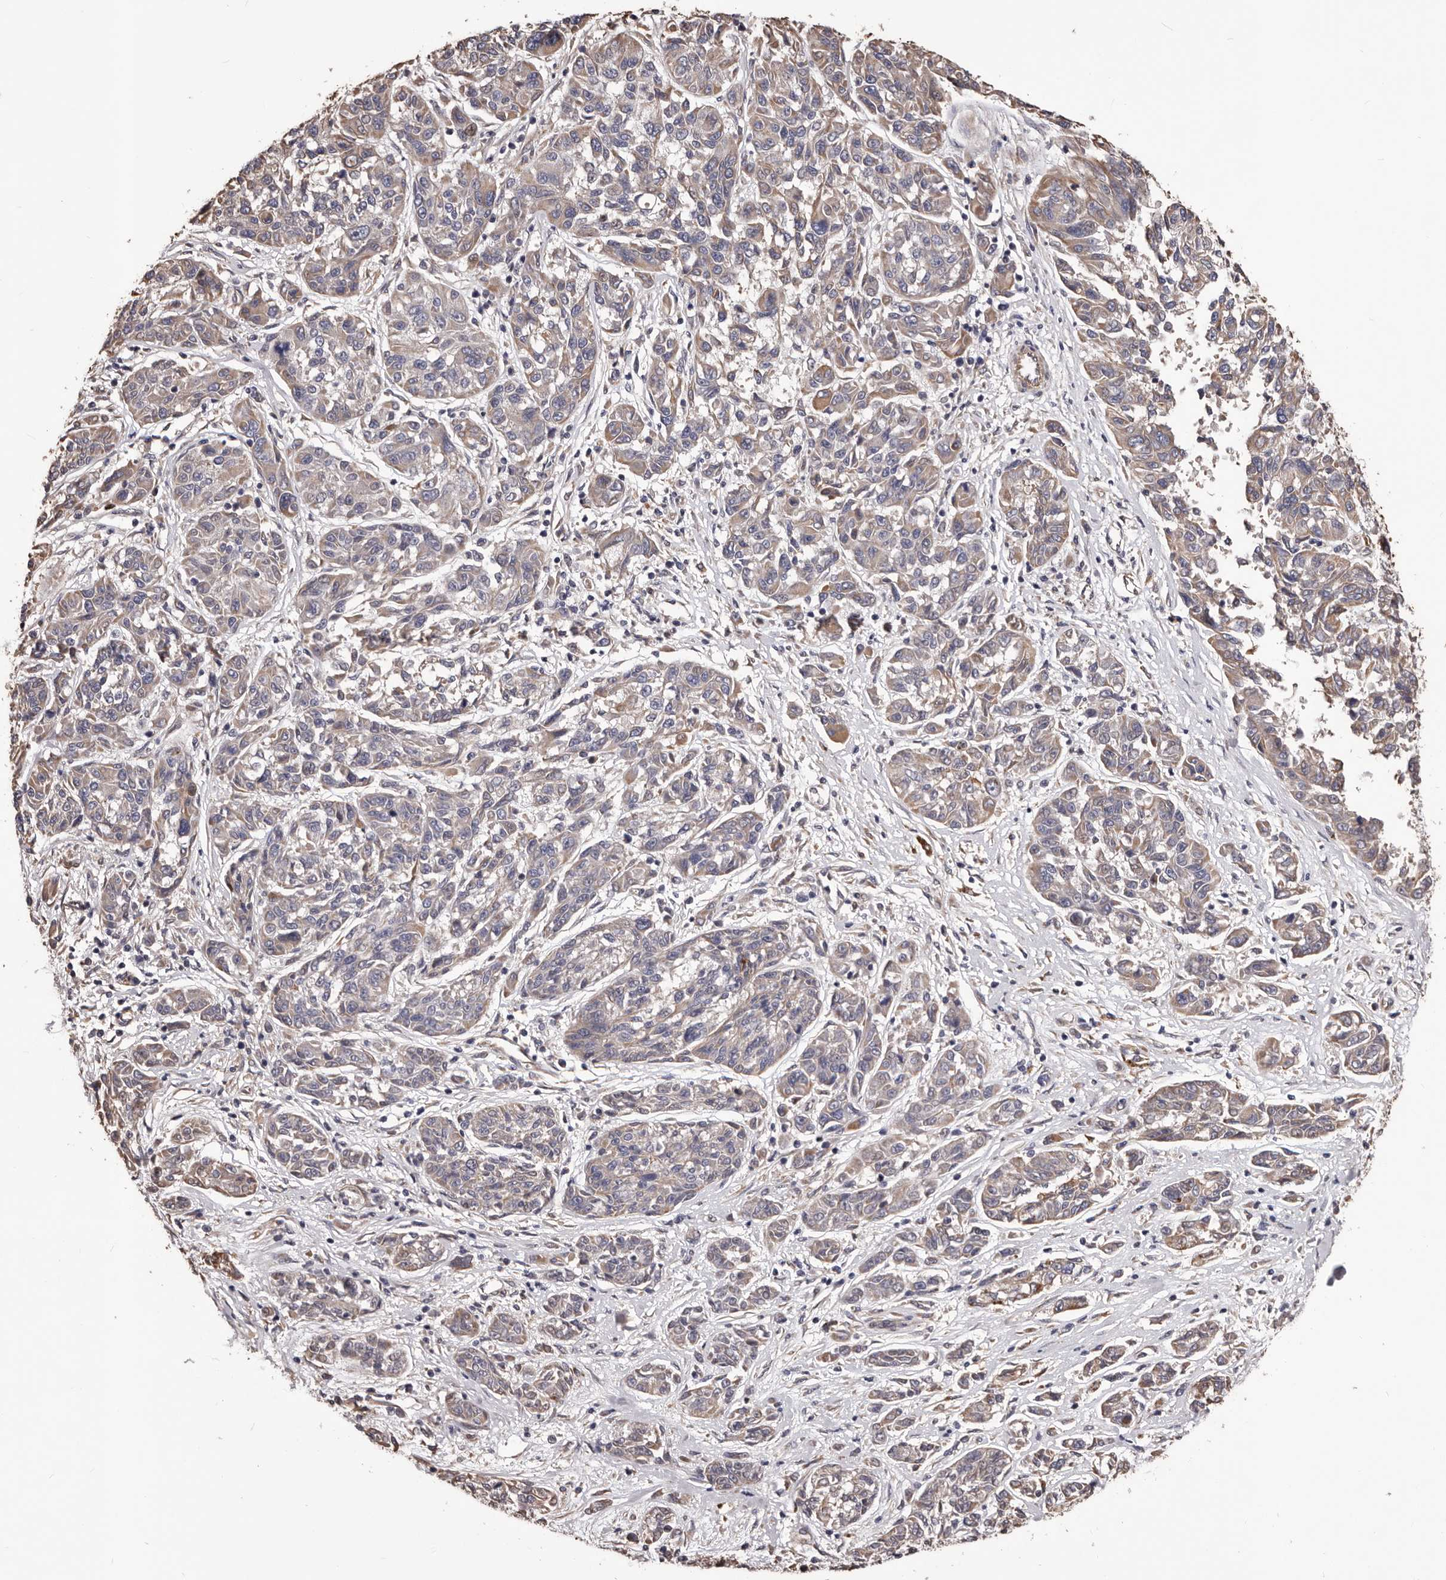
{"staining": {"intensity": "weak", "quantity": "25%-75%", "location": "cytoplasmic/membranous"}, "tissue": "melanoma", "cell_type": "Tumor cells", "image_type": "cancer", "snomed": [{"axis": "morphology", "description": "Malignant melanoma, NOS"}, {"axis": "topography", "description": "Skin"}], "caption": "This image exhibits IHC staining of melanoma, with low weak cytoplasmic/membranous staining in approximately 25%-75% of tumor cells.", "gene": "CEP104", "patient": {"sex": "male", "age": 53}}